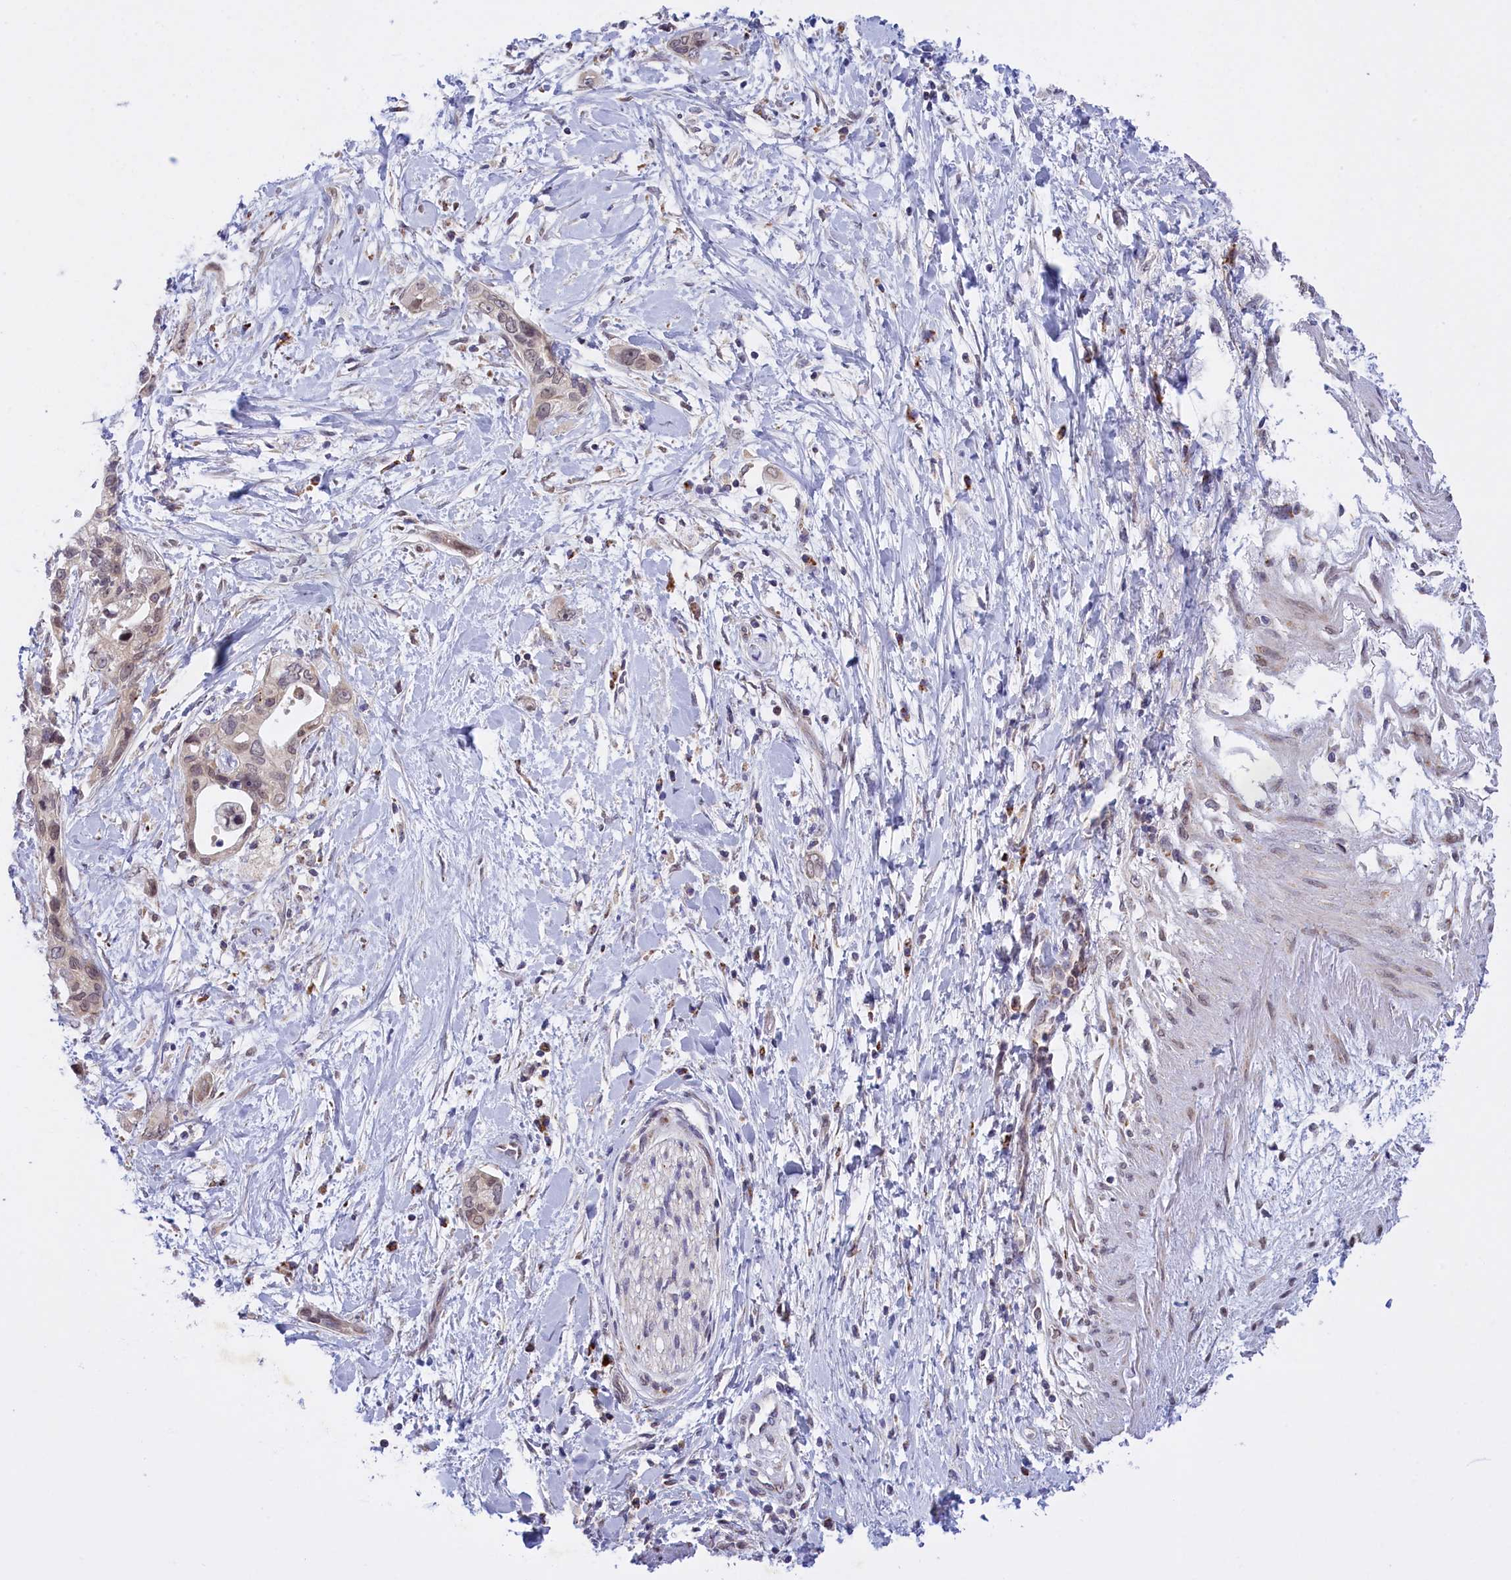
{"staining": {"intensity": "moderate", "quantity": "<25%", "location": "cytoplasmic/membranous"}, "tissue": "pancreatic cancer", "cell_type": "Tumor cells", "image_type": "cancer", "snomed": [{"axis": "morphology", "description": "Normal tissue, NOS"}, {"axis": "morphology", "description": "Adenocarcinoma, NOS"}, {"axis": "topography", "description": "Pancreas"}, {"axis": "topography", "description": "Peripheral nerve tissue"}], "caption": "Immunohistochemistry of pancreatic adenocarcinoma reveals low levels of moderate cytoplasmic/membranous positivity in about <25% of tumor cells. The protein of interest is stained brown, and the nuclei are stained in blue (DAB (3,3'-diaminobenzidine) IHC with brightfield microscopy, high magnification).", "gene": "FAM149B1", "patient": {"sex": "male", "age": 59}}